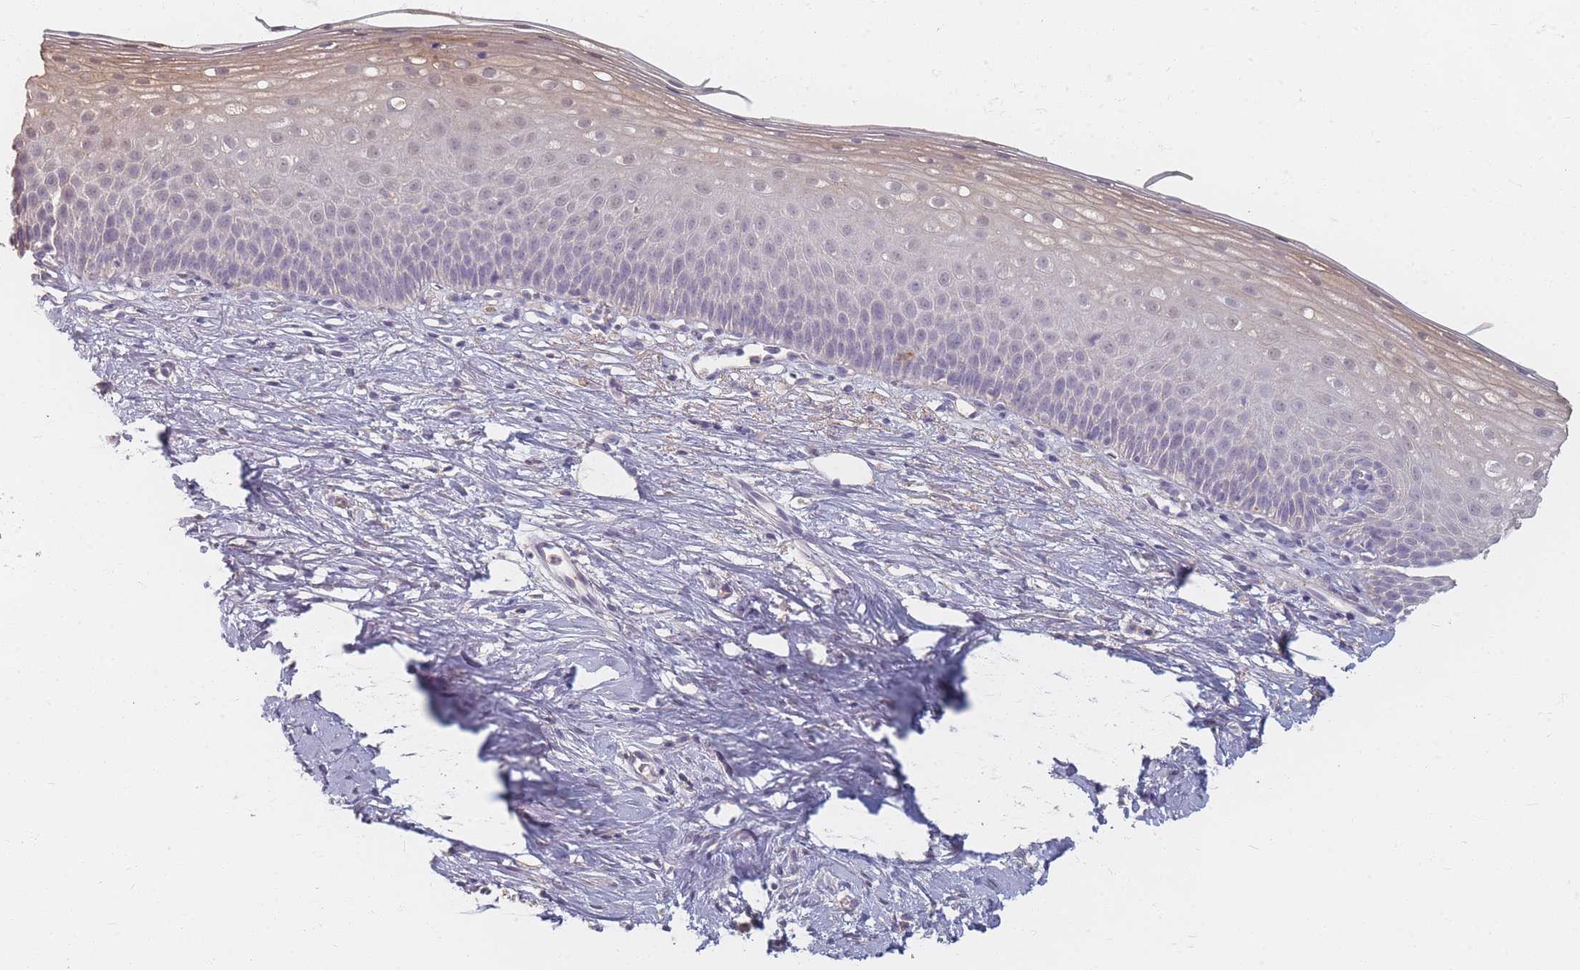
{"staining": {"intensity": "weak", "quantity": "<25%", "location": "cytoplasmic/membranous"}, "tissue": "cervix", "cell_type": "Glandular cells", "image_type": "normal", "snomed": [{"axis": "morphology", "description": "Normal tissue, NOS"}, {"axis": "topography", "description": "Cervix"}], "caption": "An immunohistochemistry (IHC) photomicrograph of unremarkable cervix is shown. There is no staining in glandular cells of cervix. (DAB IHC, high magnification).", "gene": "RFTN1", "patient": {"sex": "female", "age": 57}}